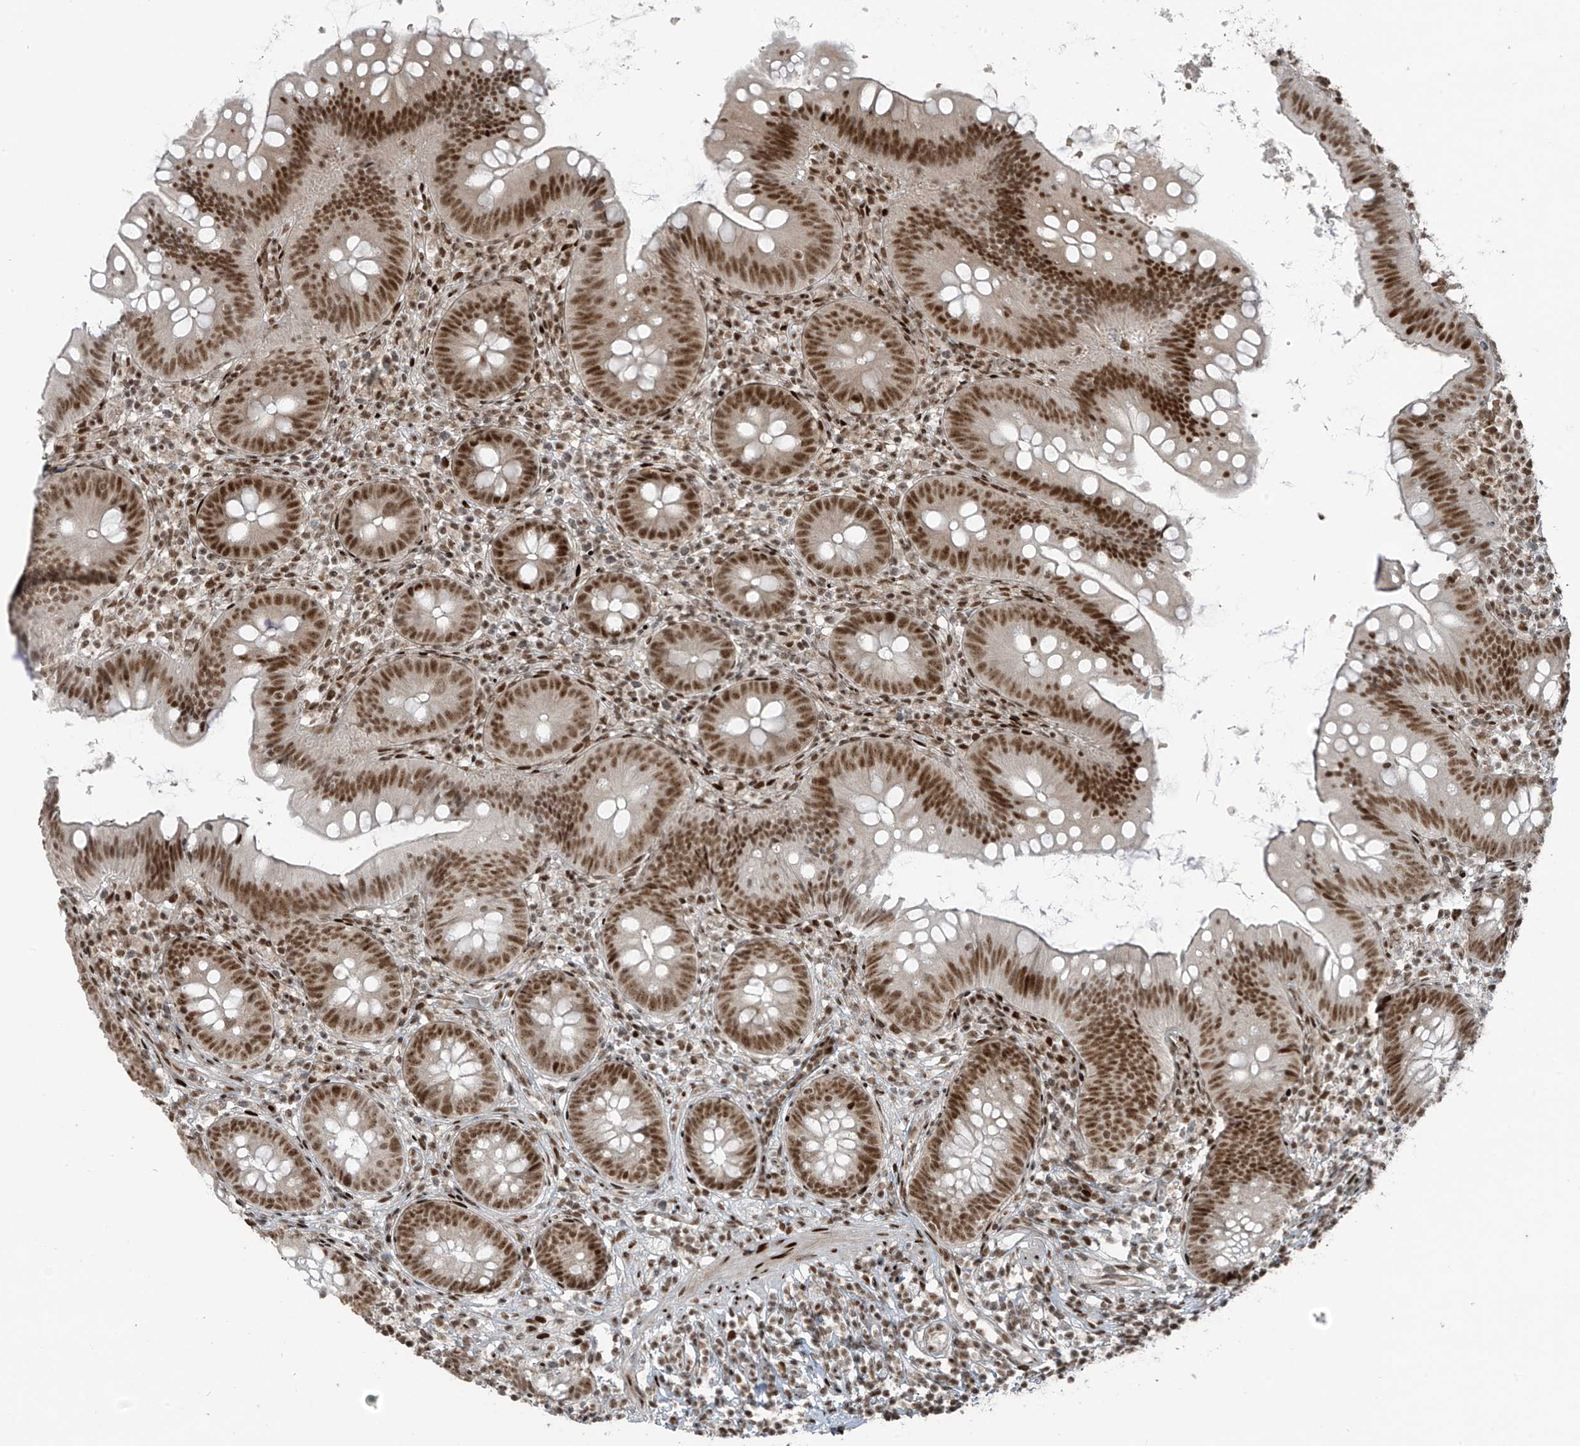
{"staining": {"intensity": "strong", "quantity": ">75%", "location": "nuclear"}, "tissue": "appendix", "cell_type": "Glandular cells", "image_type": "normal", "snomed": [{"axis": "morphology", "description": "Normal tissue, NOS"}, {"axis": "topography", "description": "Appendix"}], "caption": "Strong nuclear expression for a protein is seen in approximately >75% of glandular cells of normal appendix using IHC.", "gene": "PCNP", "patient": {"sex": "female", "age": 62}}